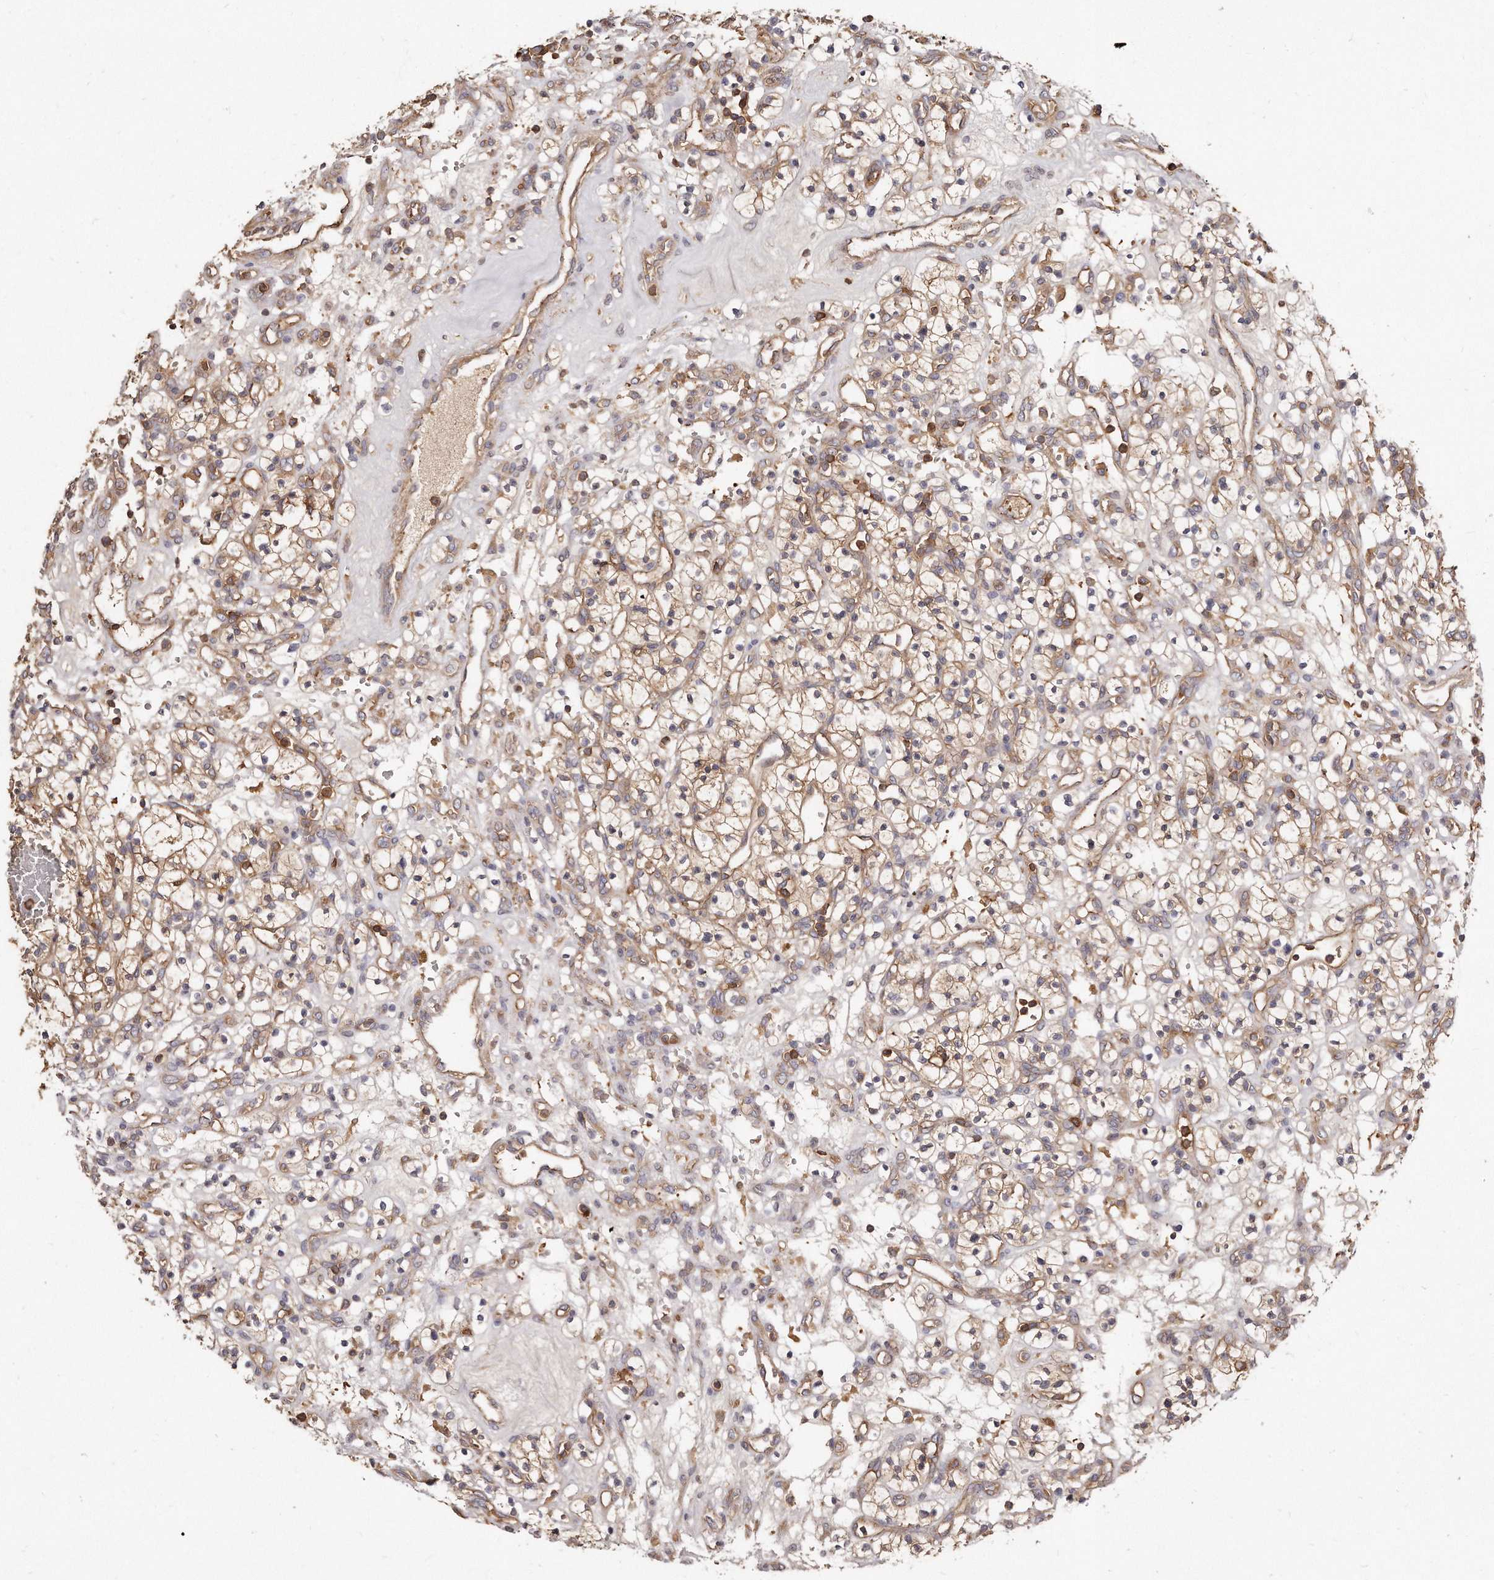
{"staining": {"intensity": "weak", "quantity": ">75%", "location": "cytoplasmic/membranous"}, "tissue": "renal cancer", "cell_type": "Tumor cells", "image_type": "cancer", "snomed": [{"axis": "morphology", "description": "Adenocarcinoma, NOS"}, {"axis": "topography", "description": "Kidney"}], "caption": "There is low levels of weak cytoplasmic/membranous positivity in tumor cells of renal adenocarcinoma, as demonstrated by immunohistochemical staining (brown color).", "gene": "CAP1", "patient": {"sex": "female", "age": 57}}